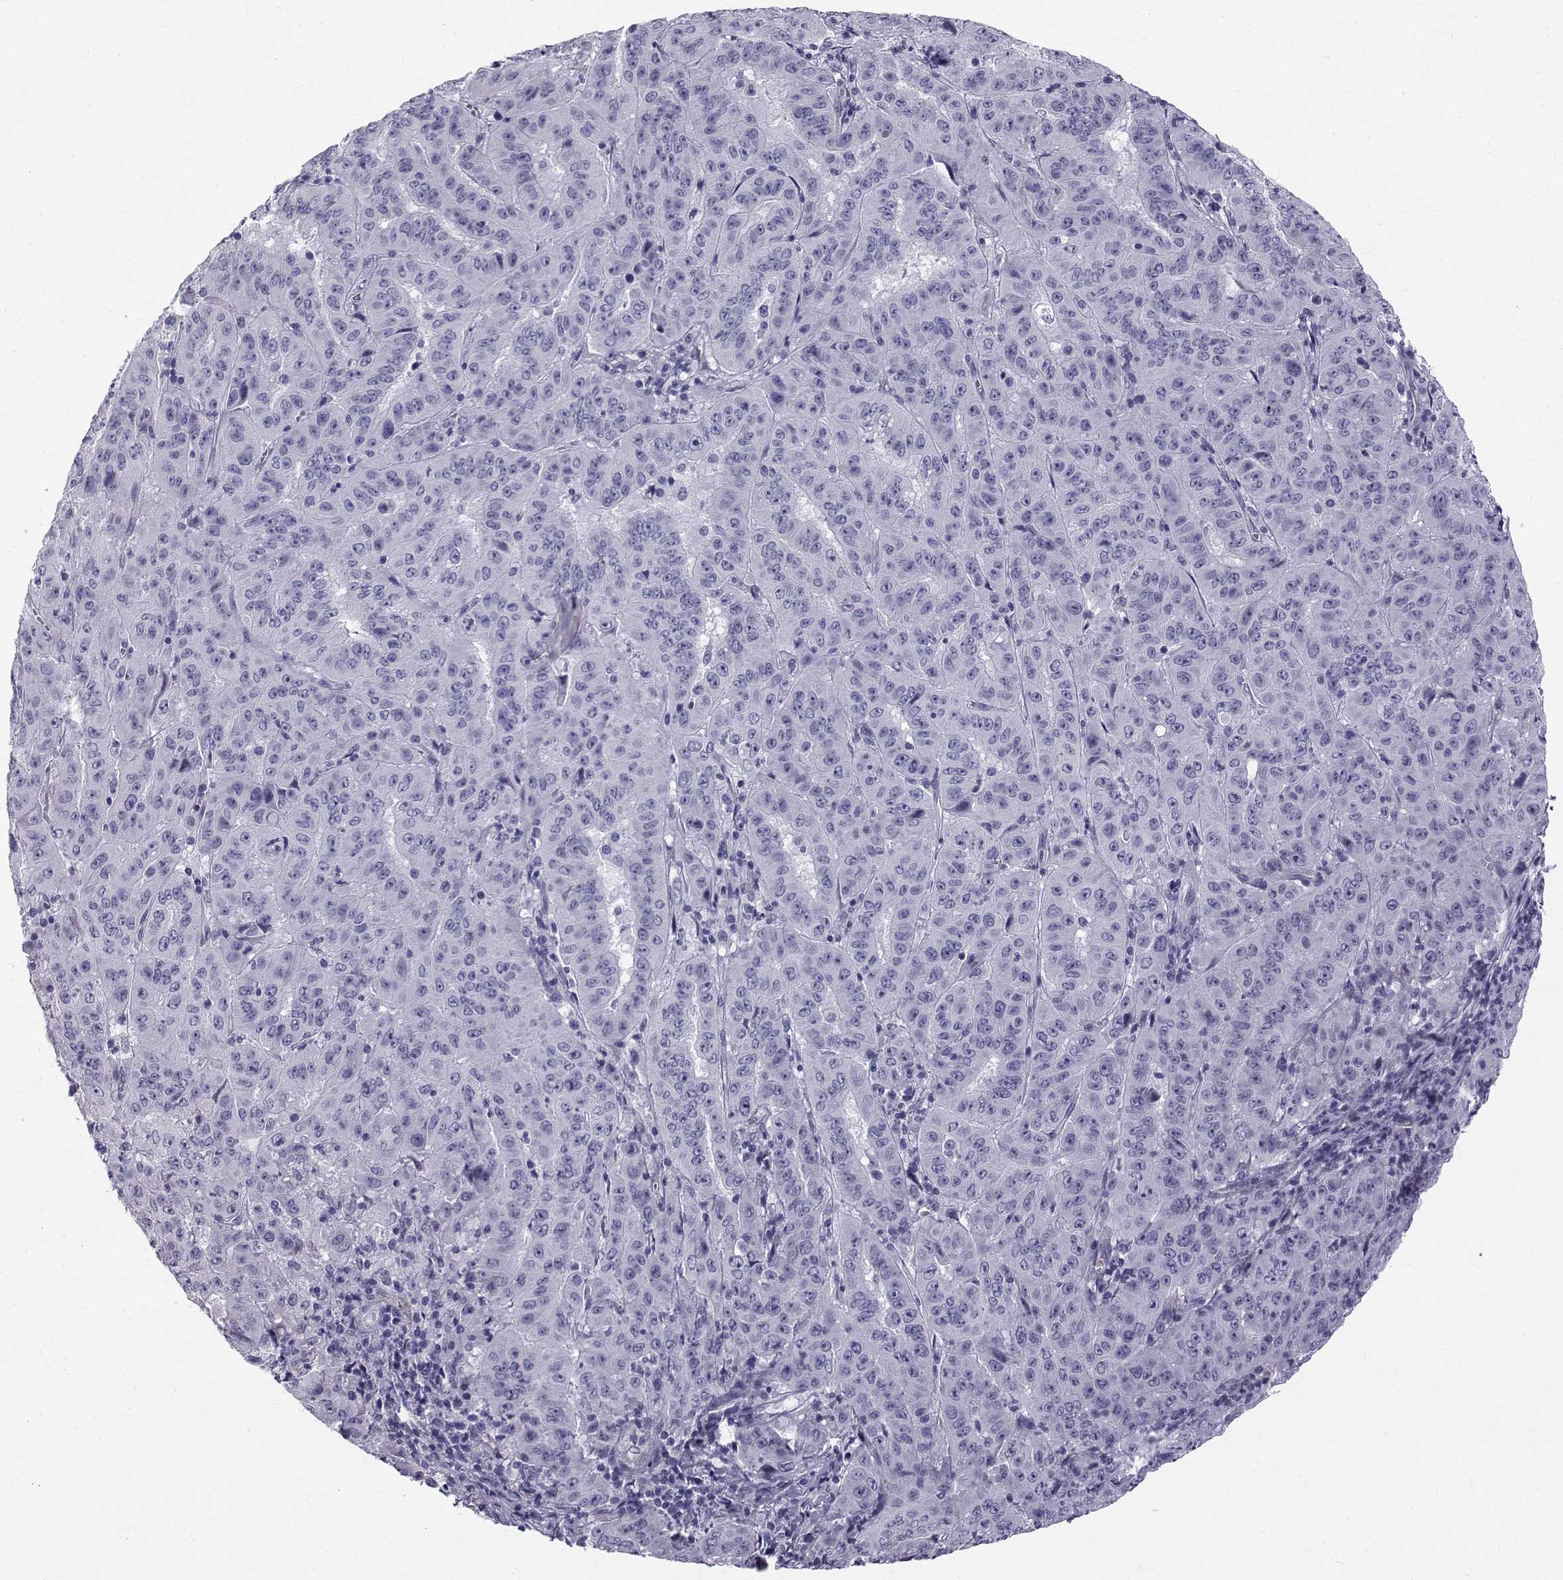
{"staining": {"intensity": "negative", "quantity": "none", "location": "none"}, "tissue": "pancreatic cancer", "cell_type": "Tumor cells", "image_type": "cancer", "snomed": [{"axis": "morphology", "description": "Adenocarcinoma, NOS"}, {"axis": "topography", "description": "Pancreas"}], "caption": "IHC photomicrograph of neoplastic tissue: human pancreatic adenocarcinoma stained with DAB reveals no significant protein expression in tumor cells.", "gene": "RNASE12", "patient": {"sex": "male", "age": 63}}